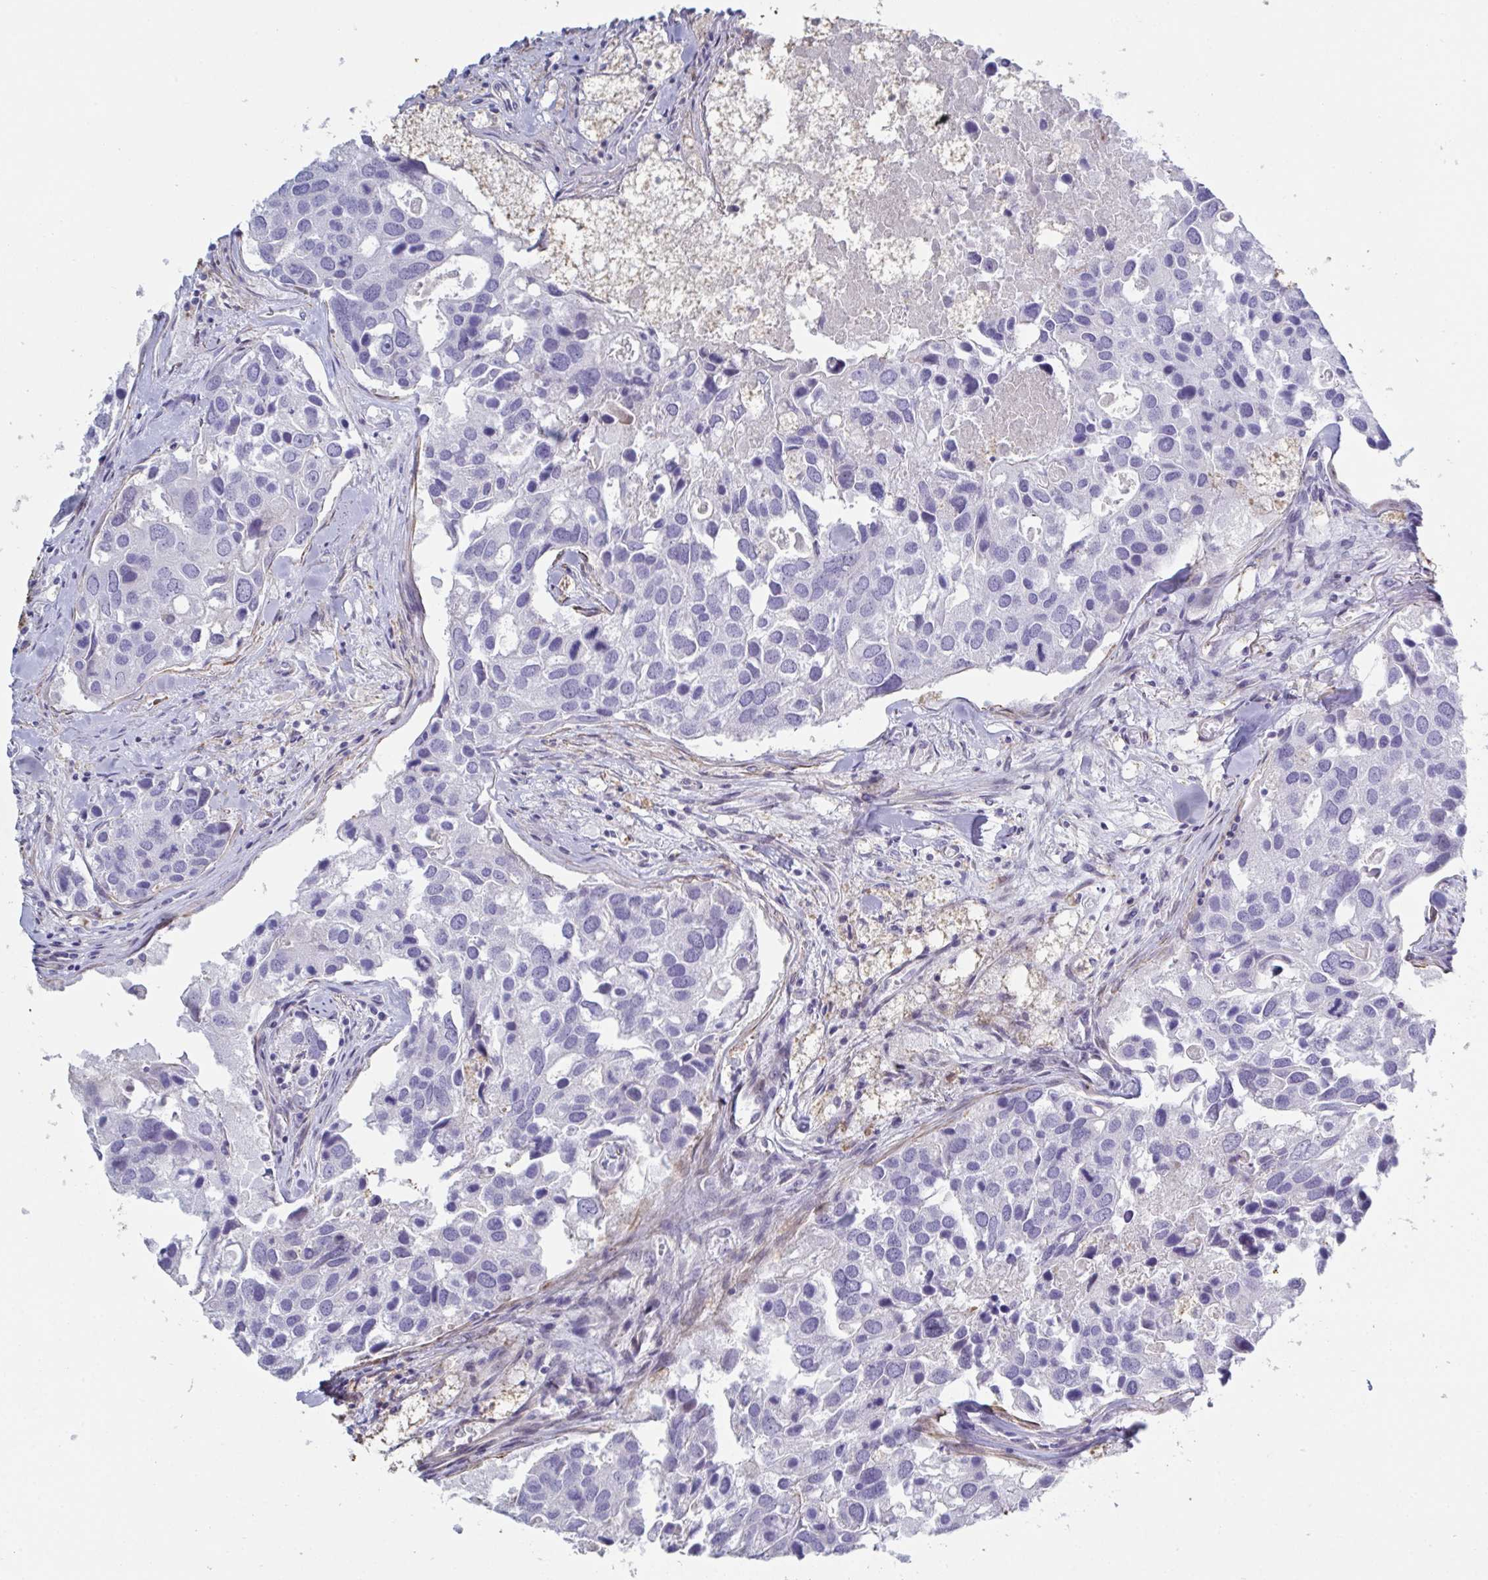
{"staining": {"intensity": "negative", "quantity": "none", "location": "none"}, "tissue": "breast cancer", "cell_type": "Tumor cells", "image_type": "cancer", "snomed": [{"axis": "morphology", "description": "Duct carcinoma"}, {"axis": "topography", "description": "Breast"}], "caption": "A photomicrograph of breast cancer (invasive ductal carcinoma) stained for a protein exhibits no brown staining in tumor cells.", "gene": "OR5P3", "patient": {"sex": "female", "age": 83}}